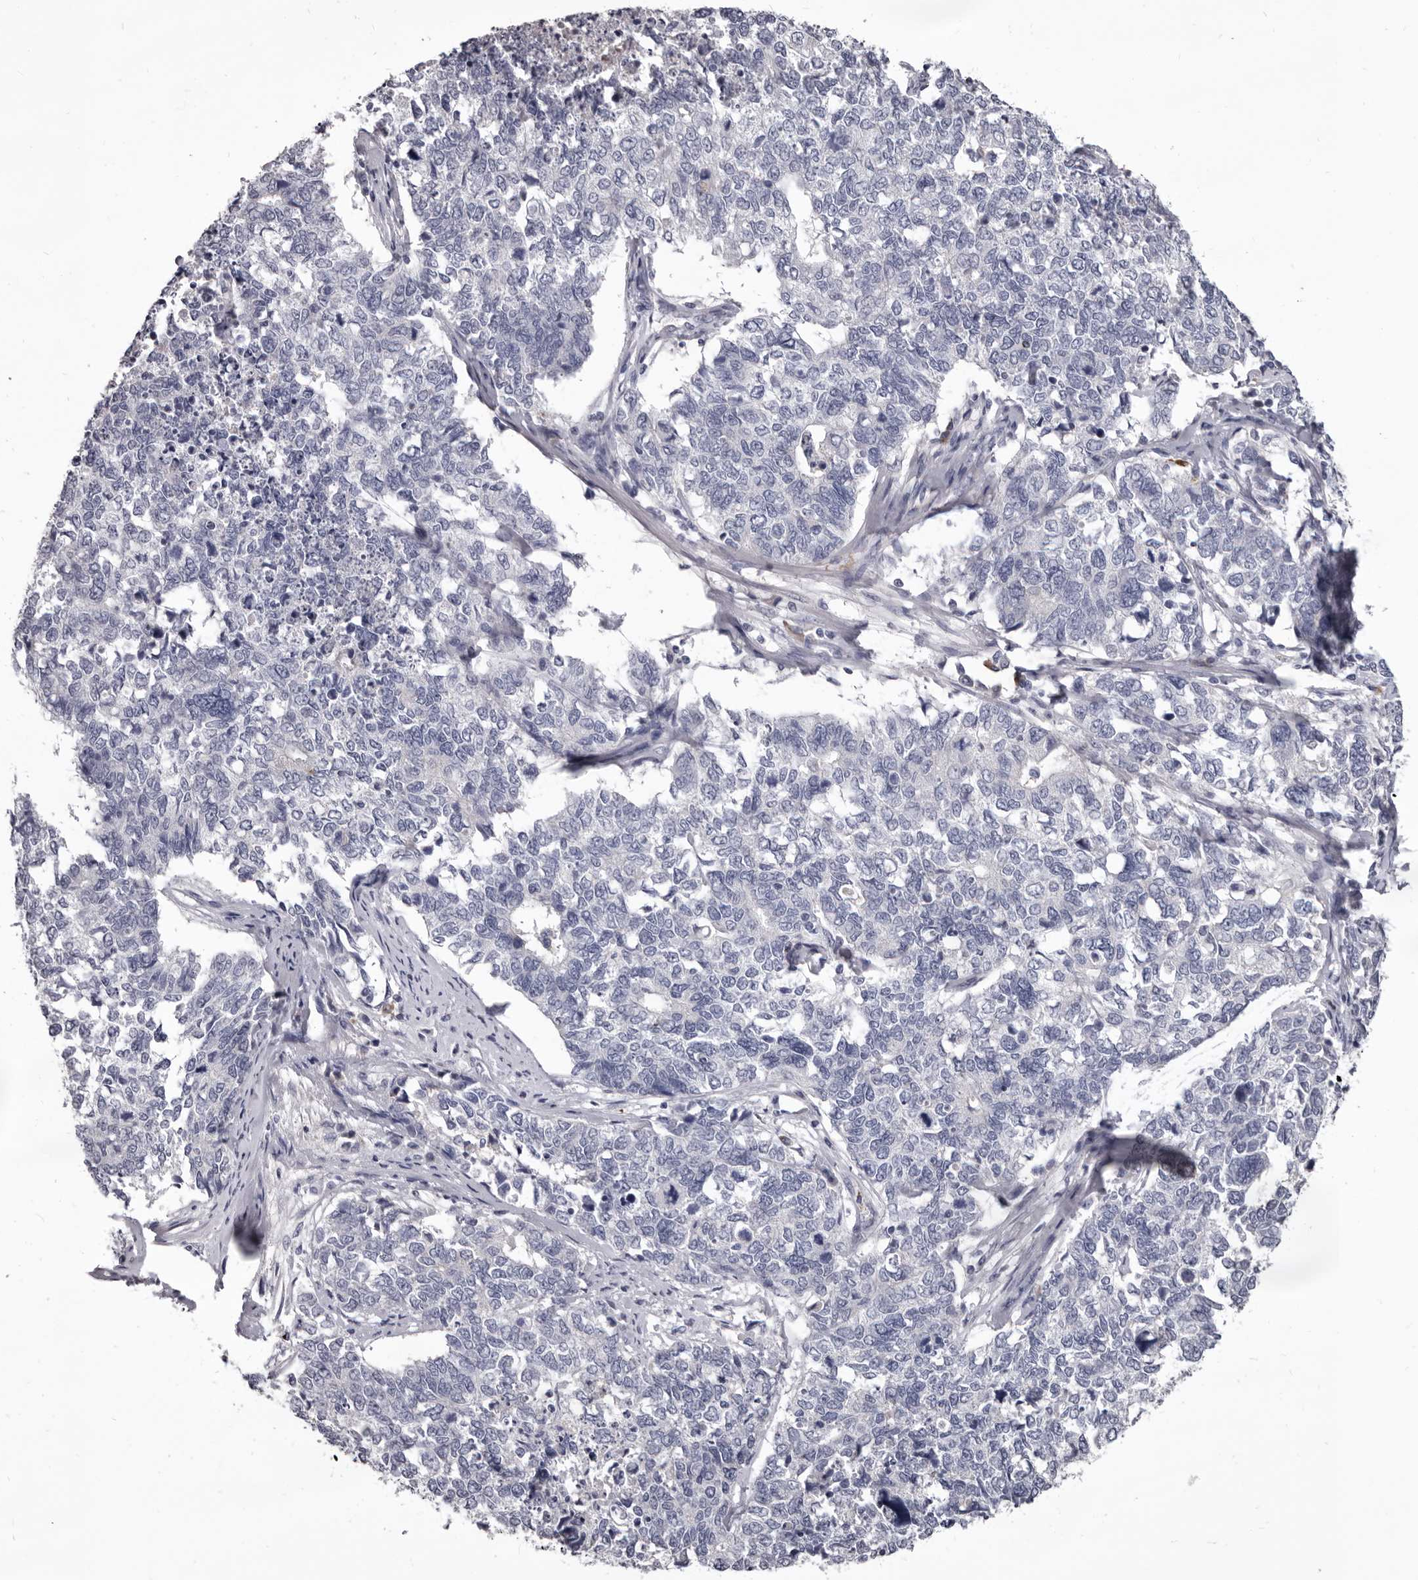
{"staining": {"intensity": "negative", "quantity": "none", "location": "none"}, "tissue": "cervical cancer", "cell_type": "Tumor cells", "image_type": "cancer", "snomed": [{"axis": "morphology", "description": "Squamous cell carcinoma, NOS"}, {"axis": "topography", "description": "Cervix"}], "caption": "Tumor cells show no significant expression in cervical cancer (squamous cell carcinoma).", "gene": "GZMH", "patient": {"sex": "female", "age": 63}}